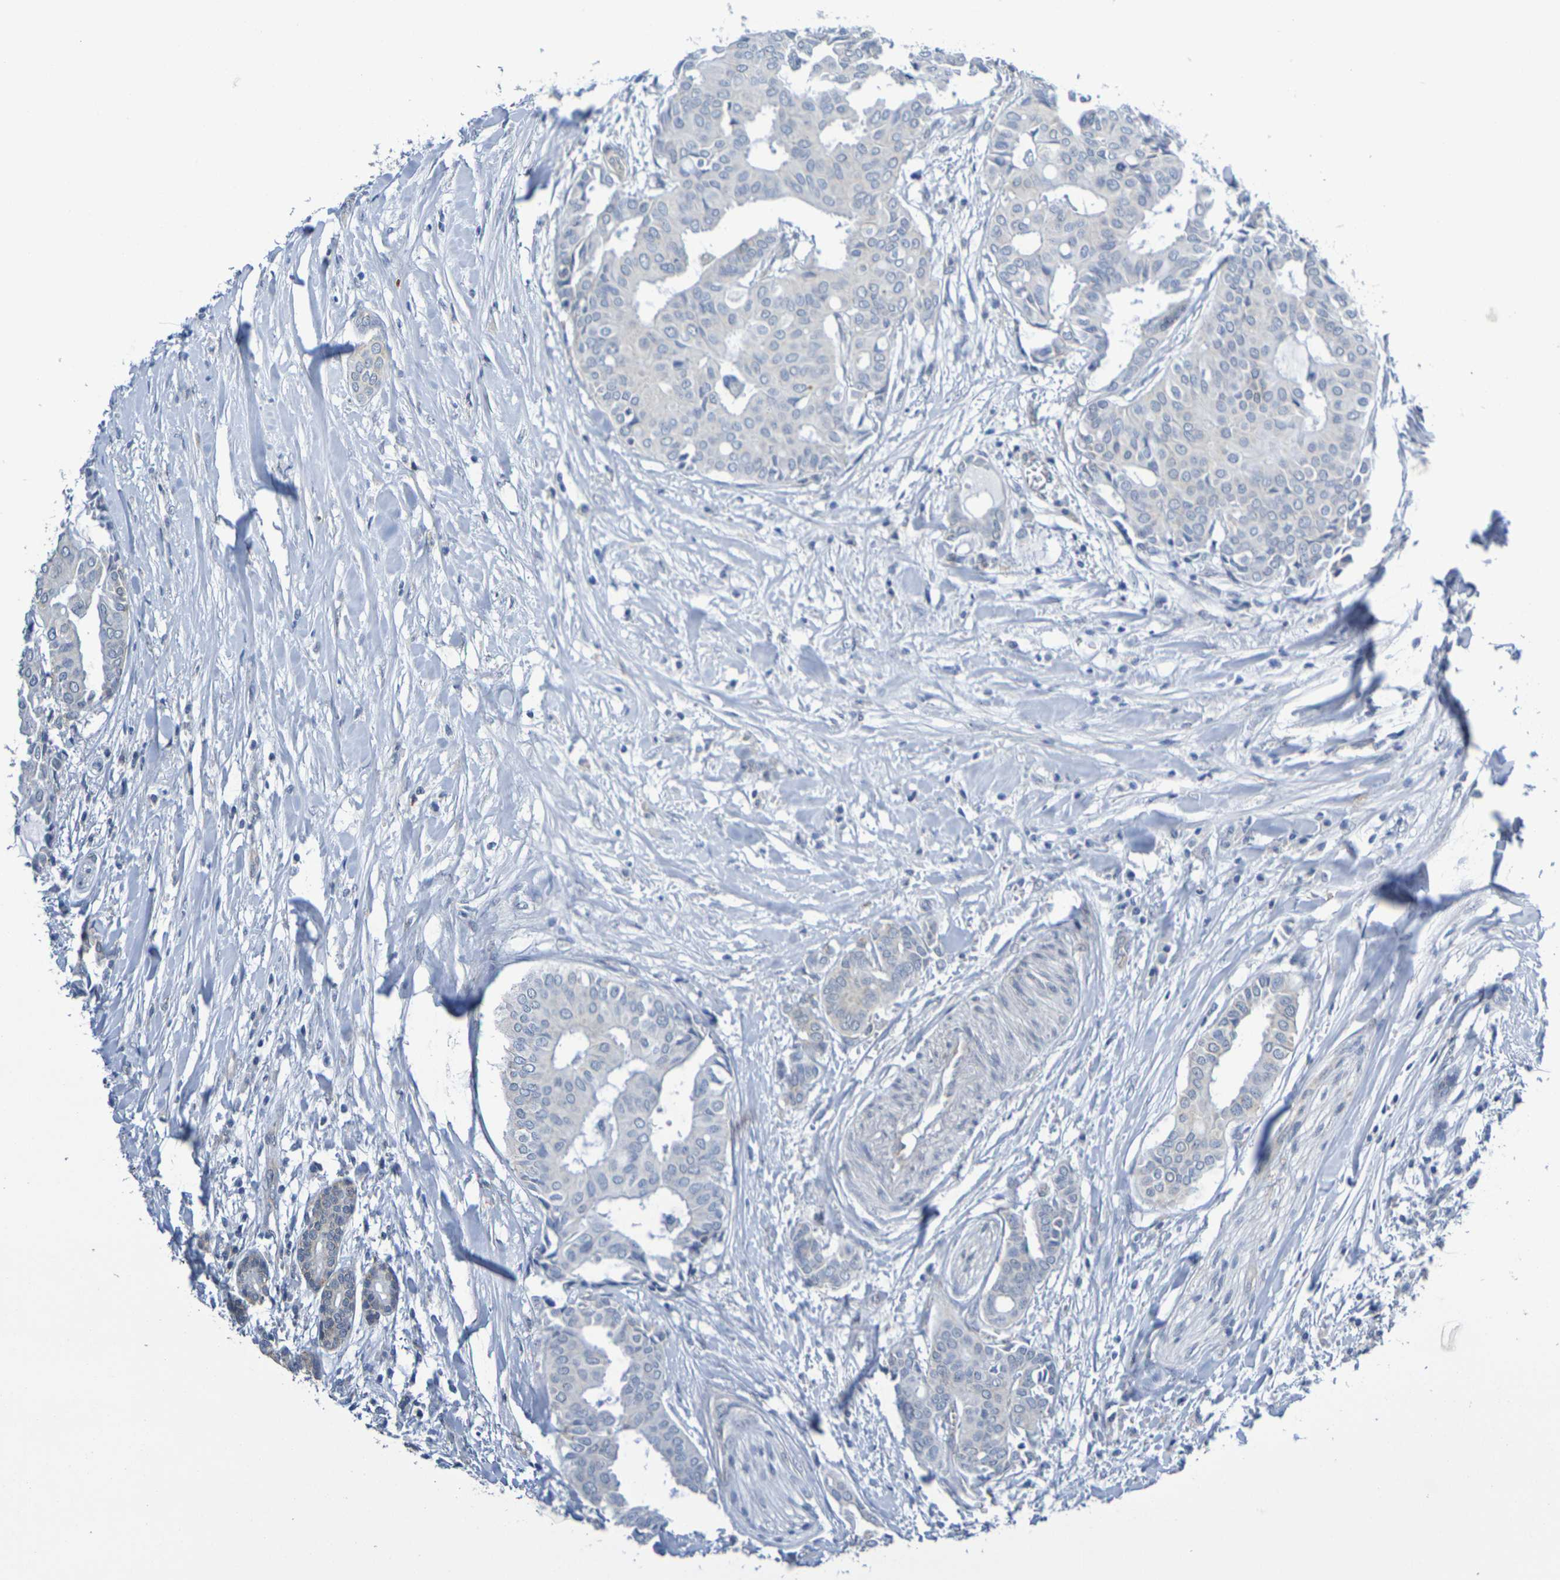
{"staining": {"intensity": "negative", "quantity": "none", "location": "none"}, "tissue": "head and neck cancer", "cell_type": "Tumor cells", "image_type": "cancer", "snomed": [{"axis": "morphology", "description": "Adenocarcinoma, NOS"}, {"axis": "topography", "description": "Salivary gland"}, {"axis": "topography", "description": "Head-Neck"}], "caption": "Tumor cells show no significant positivity in adenocarcinoma (head and neck).", "gene": "CHRNB1", "patient": {"sex": "female", "age": 59}}